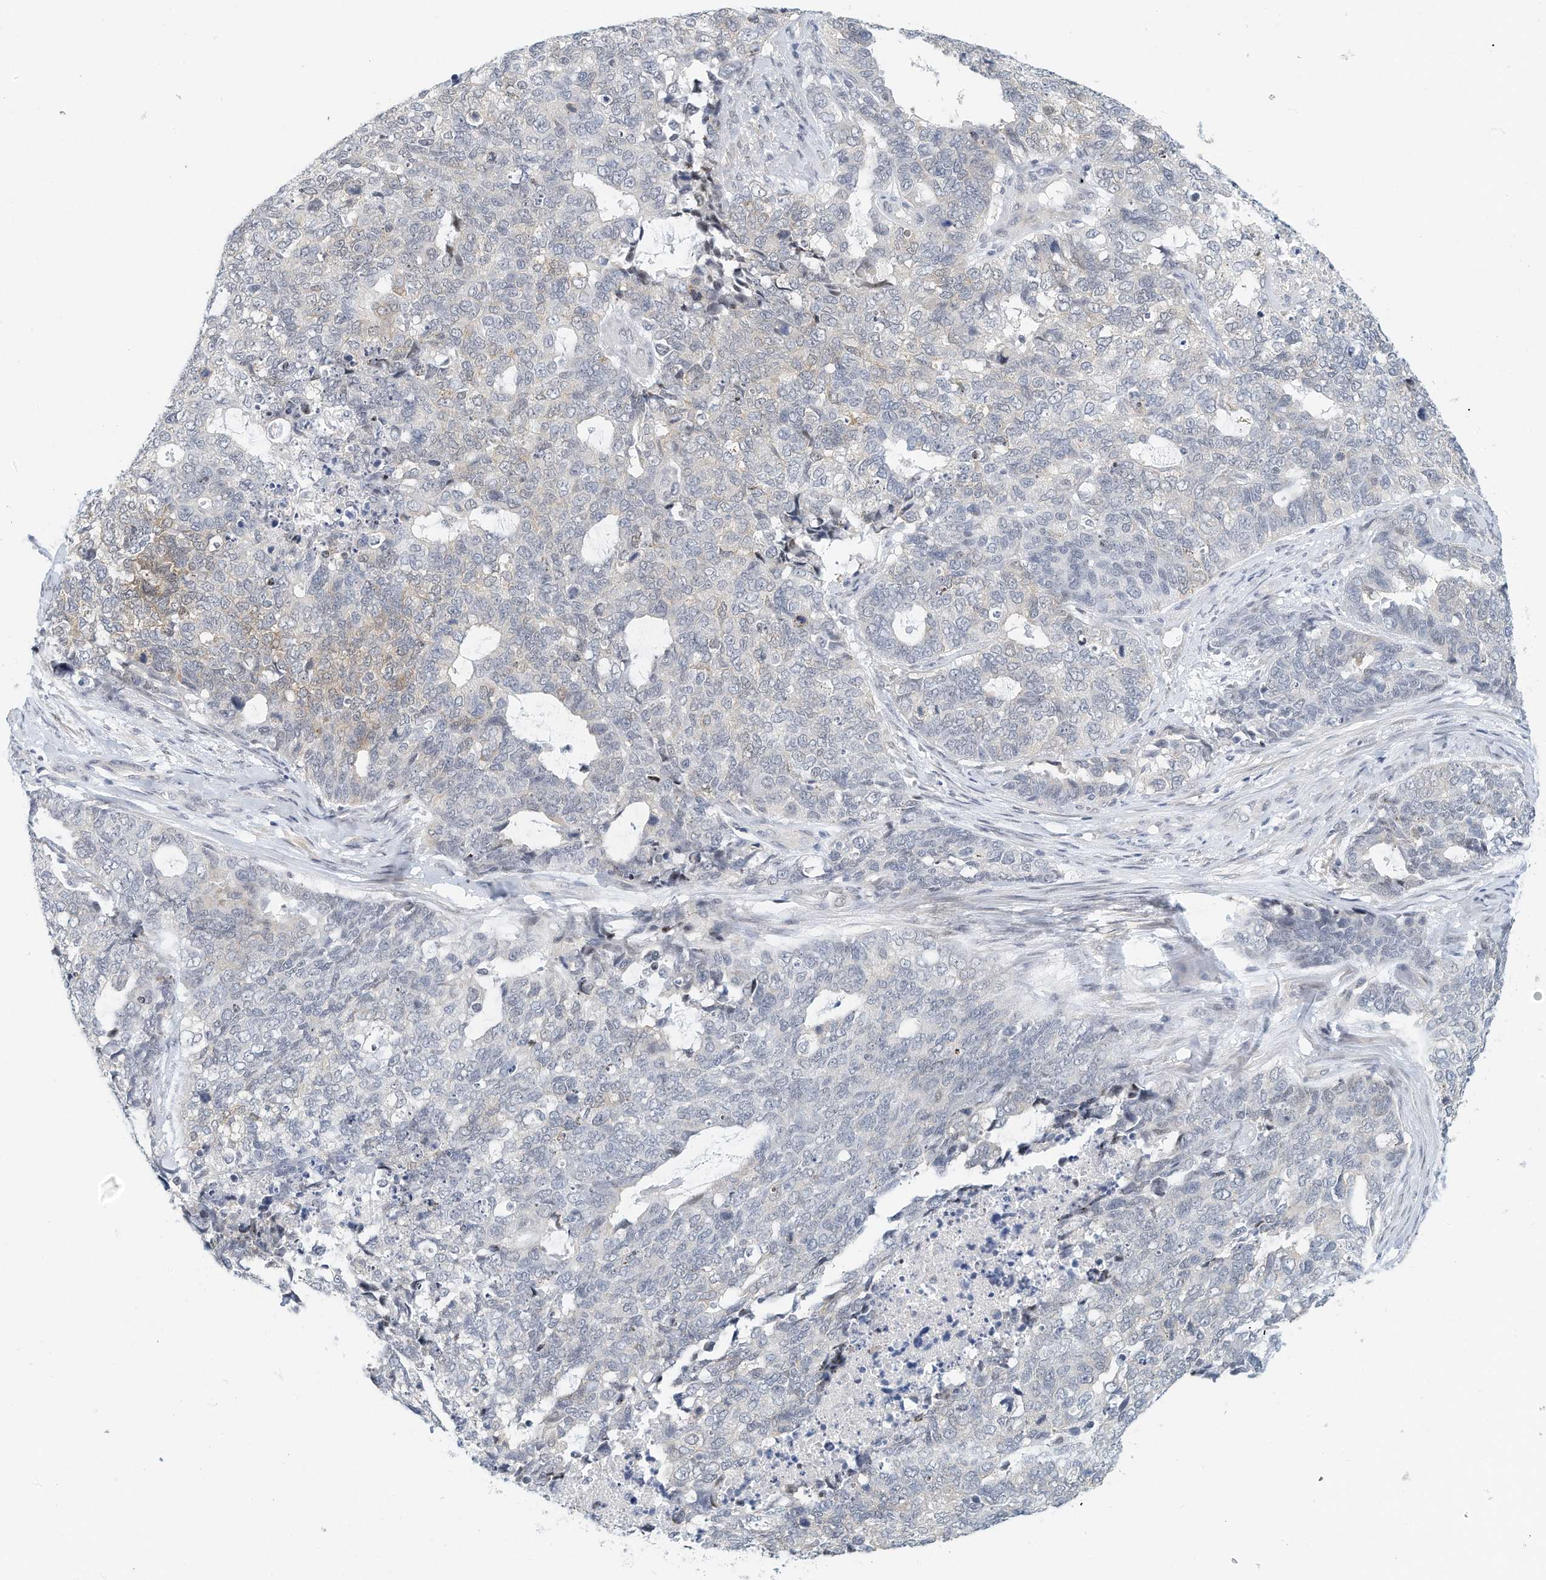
{"staining": {"intensity": "negative", "quantity": "none", "location": "none"}, "tissue": "cervical cancer", "cell_type": "Tumor cells", "image_type": "cancer", "snomed": [{"axis": "morphology", "description": "Squamous cell carcinoma, NOS"}, {"axis": "topography", "description": "Cervix"}], "caption": "High magnification brightfield microscopy of cervical cancer (squamous cell carcinoma) stained with DAB (3,3'-diaminobenzidine) (brown) and counterstained with hematoxylin (blue): tumor cells show no significant expression.", "gene": "ARHGAP28", "patient": {"sex": "female", "age": 63}}